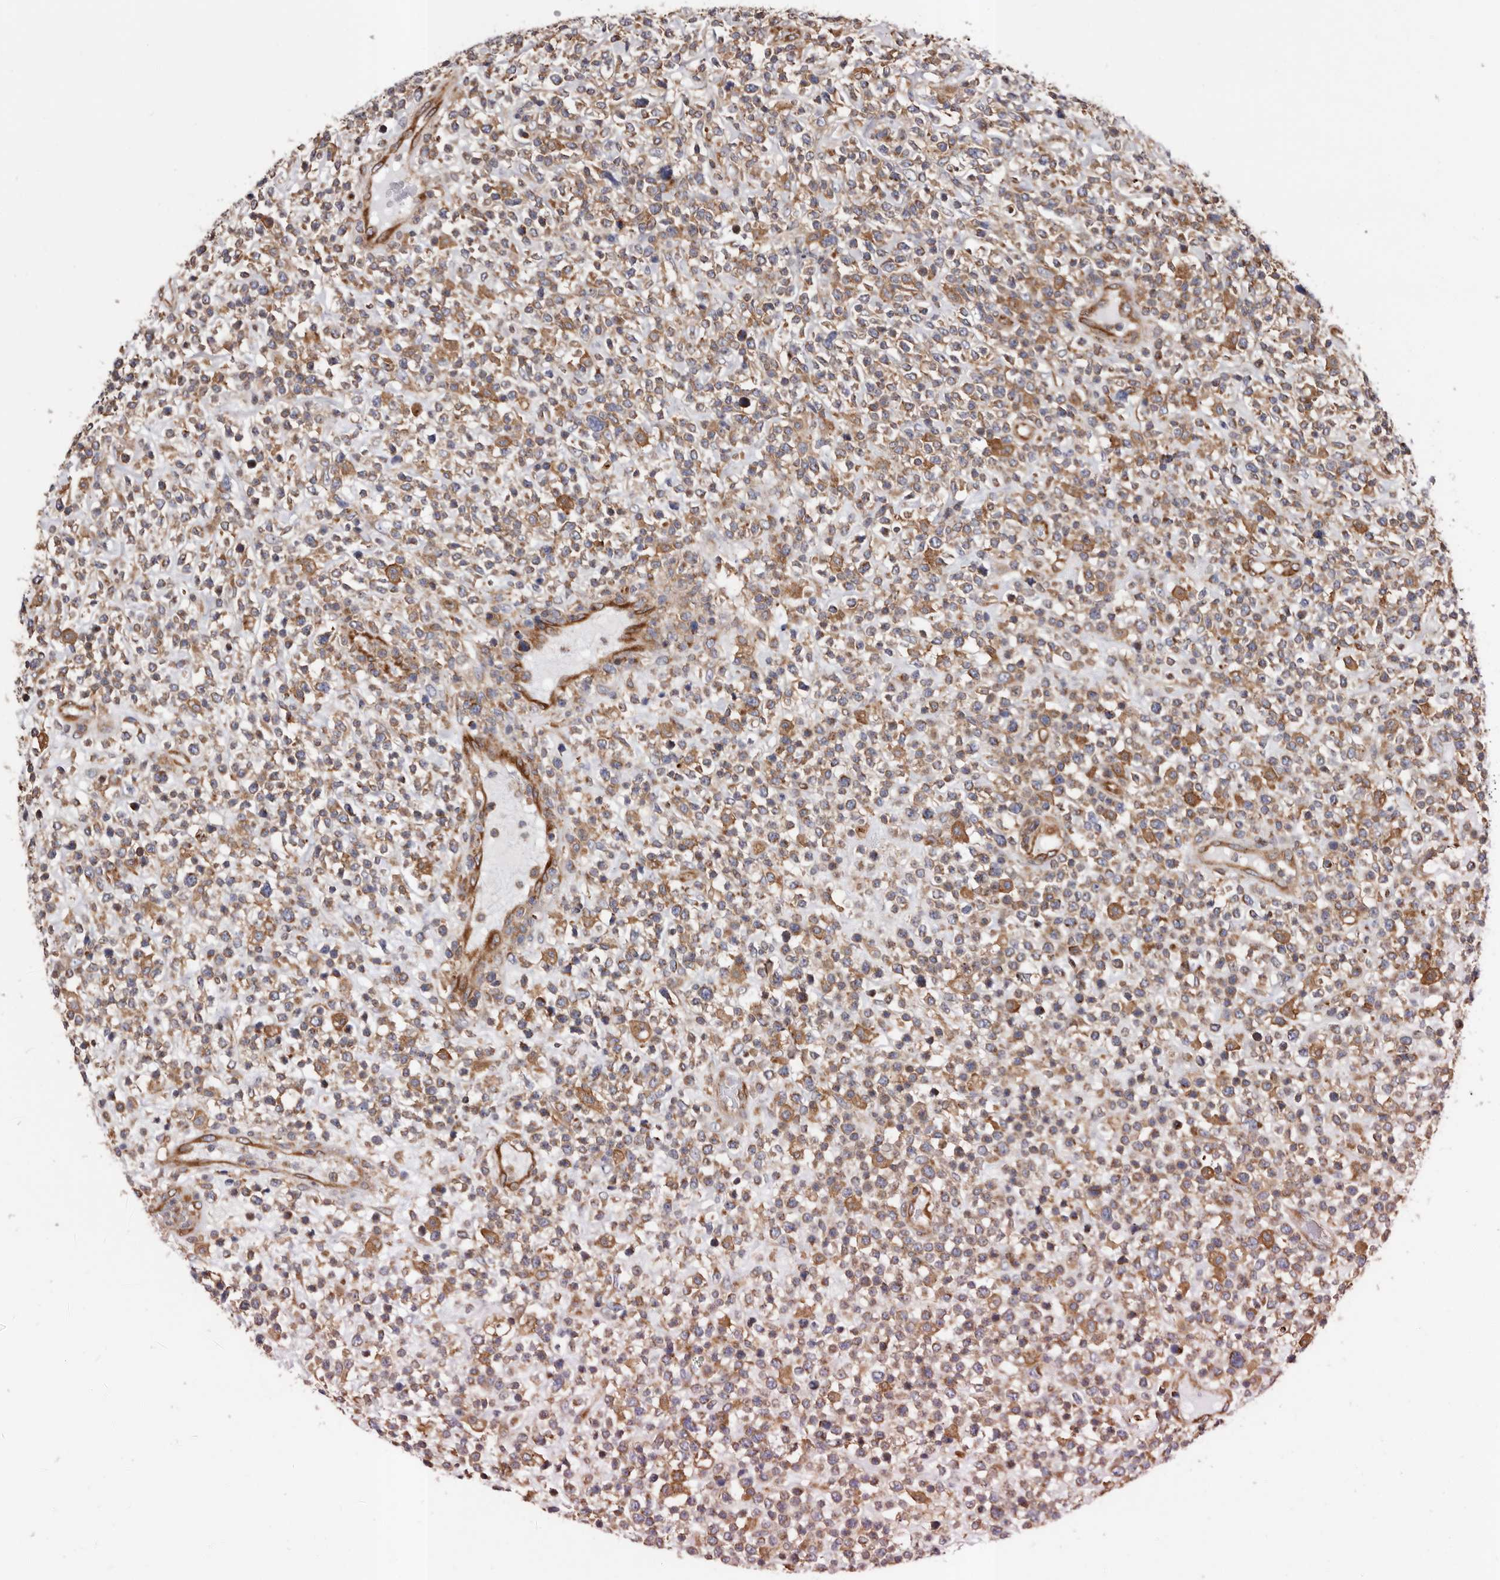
{"staining": {"intensity": "moderate", "quantity": "25%-75%", "location": "cytoplasmic/membranous"}, "tissue": "lymphoma", "cell_type": "Tumor cells", "image_type": "cancer", "snomed": [{"axis": "morphology", "description": "Malignant lymphoma, non-Hodgkin's type, High grade"}, {"axis": "topography", "description": "Colon"}], "caption": "Tumor cells demonstrate medium levels of moderate cytoplasmic/membranous expression in approximately 25%-75% of cells in malignant lymphoma, non-Hodgkin's type (high-grade).", "gene": "COQ8B", "patient": {"sex": "female", "age": 53}}